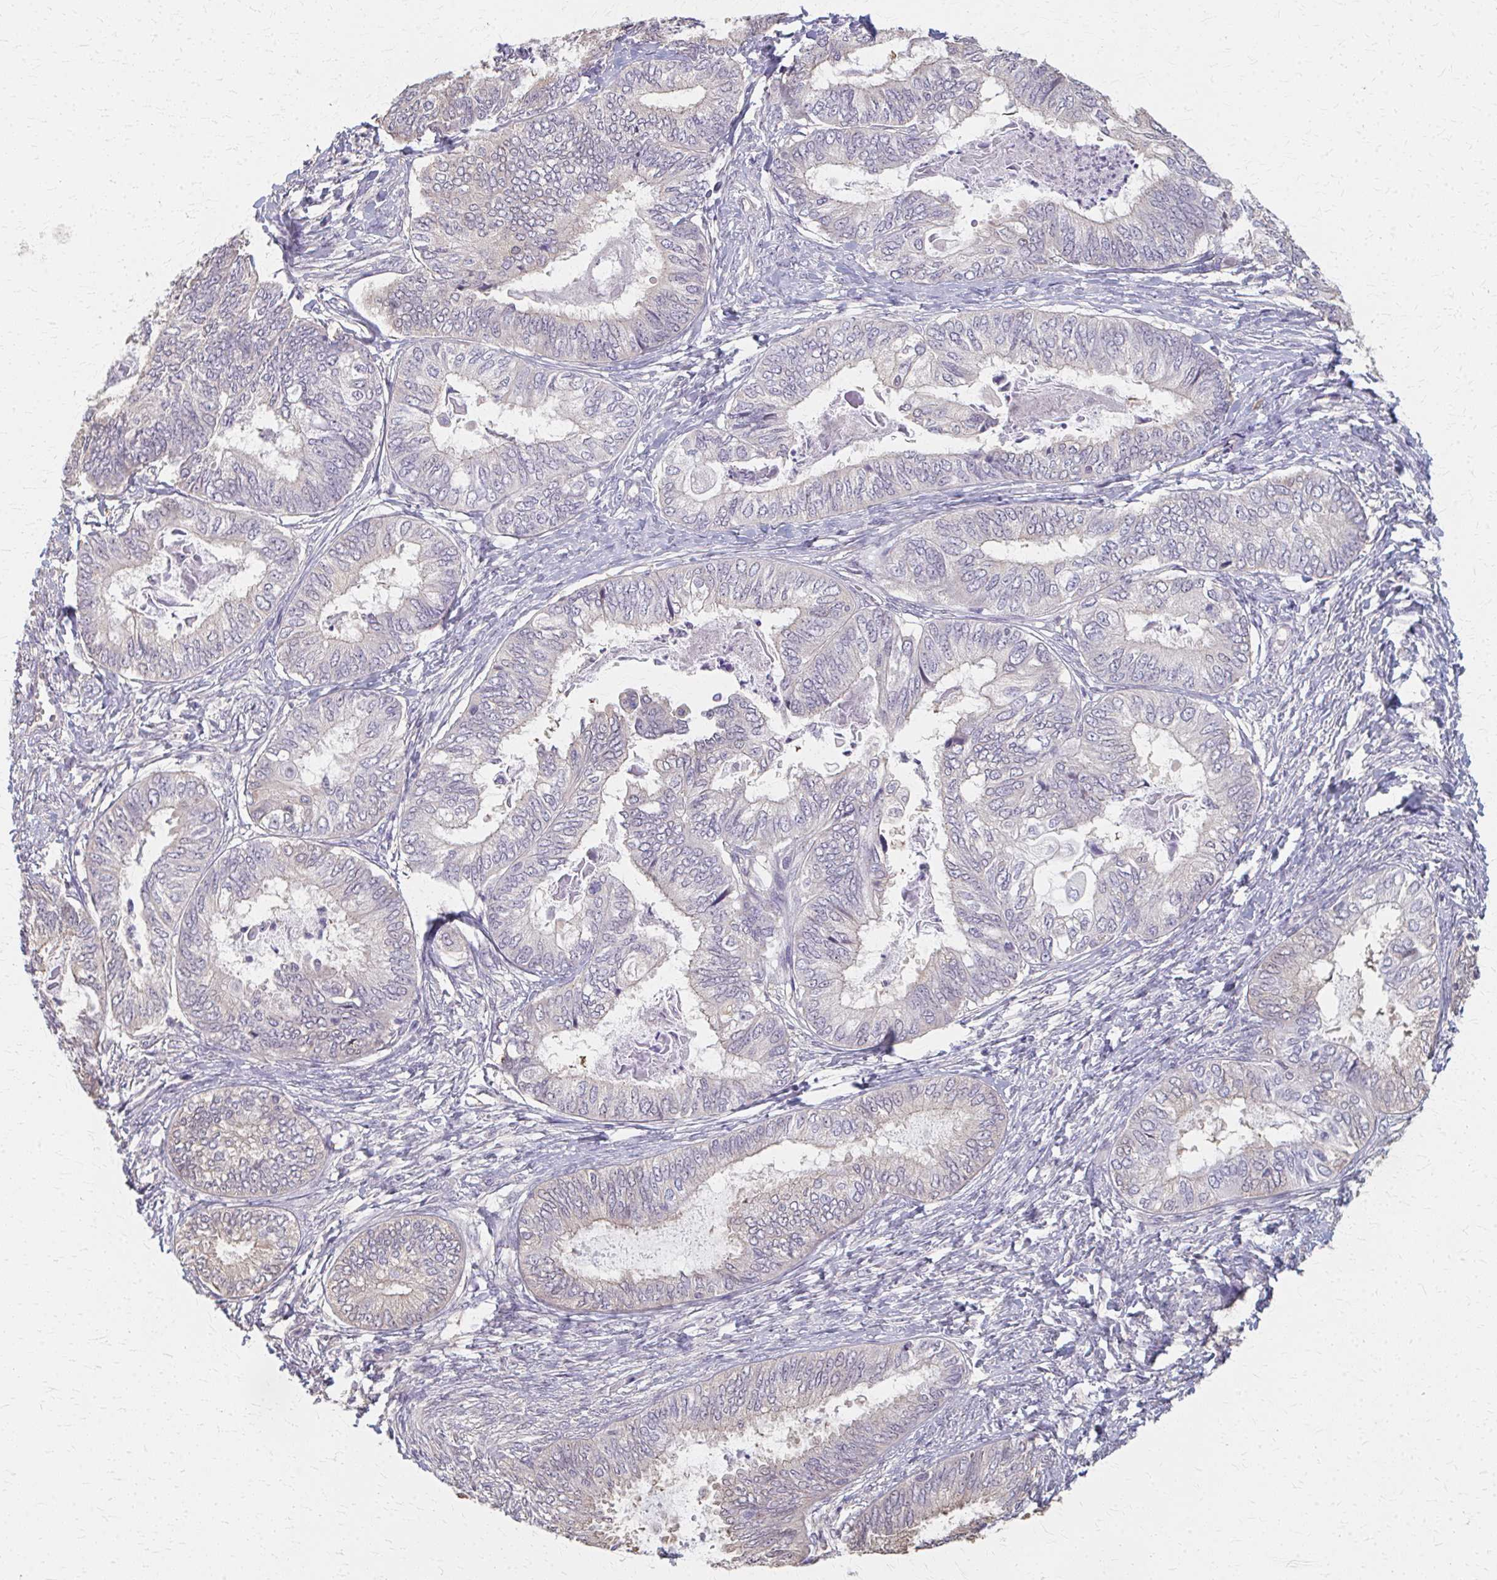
{"staining": {"intensity": "weak", "quantity": "<25%", "location": "cytoplasmic/membranous"}, "tissue": "ovarian cancer", "cell_type": "Tumor cells", "image_type": "cancer", "snomed": [{"axis": "morphology", "description": "Carcinoma, endometroid"}, {"axis": "topography", "description": "Ovary"}], "caption": "DAB immunohistochemical staining of human ovarian cancer (endometroid carcinoma) reveals no significant staining in tumor cells.", "gene": "RABGAP1L", "patient": {"sex": "female", "age": 70}}